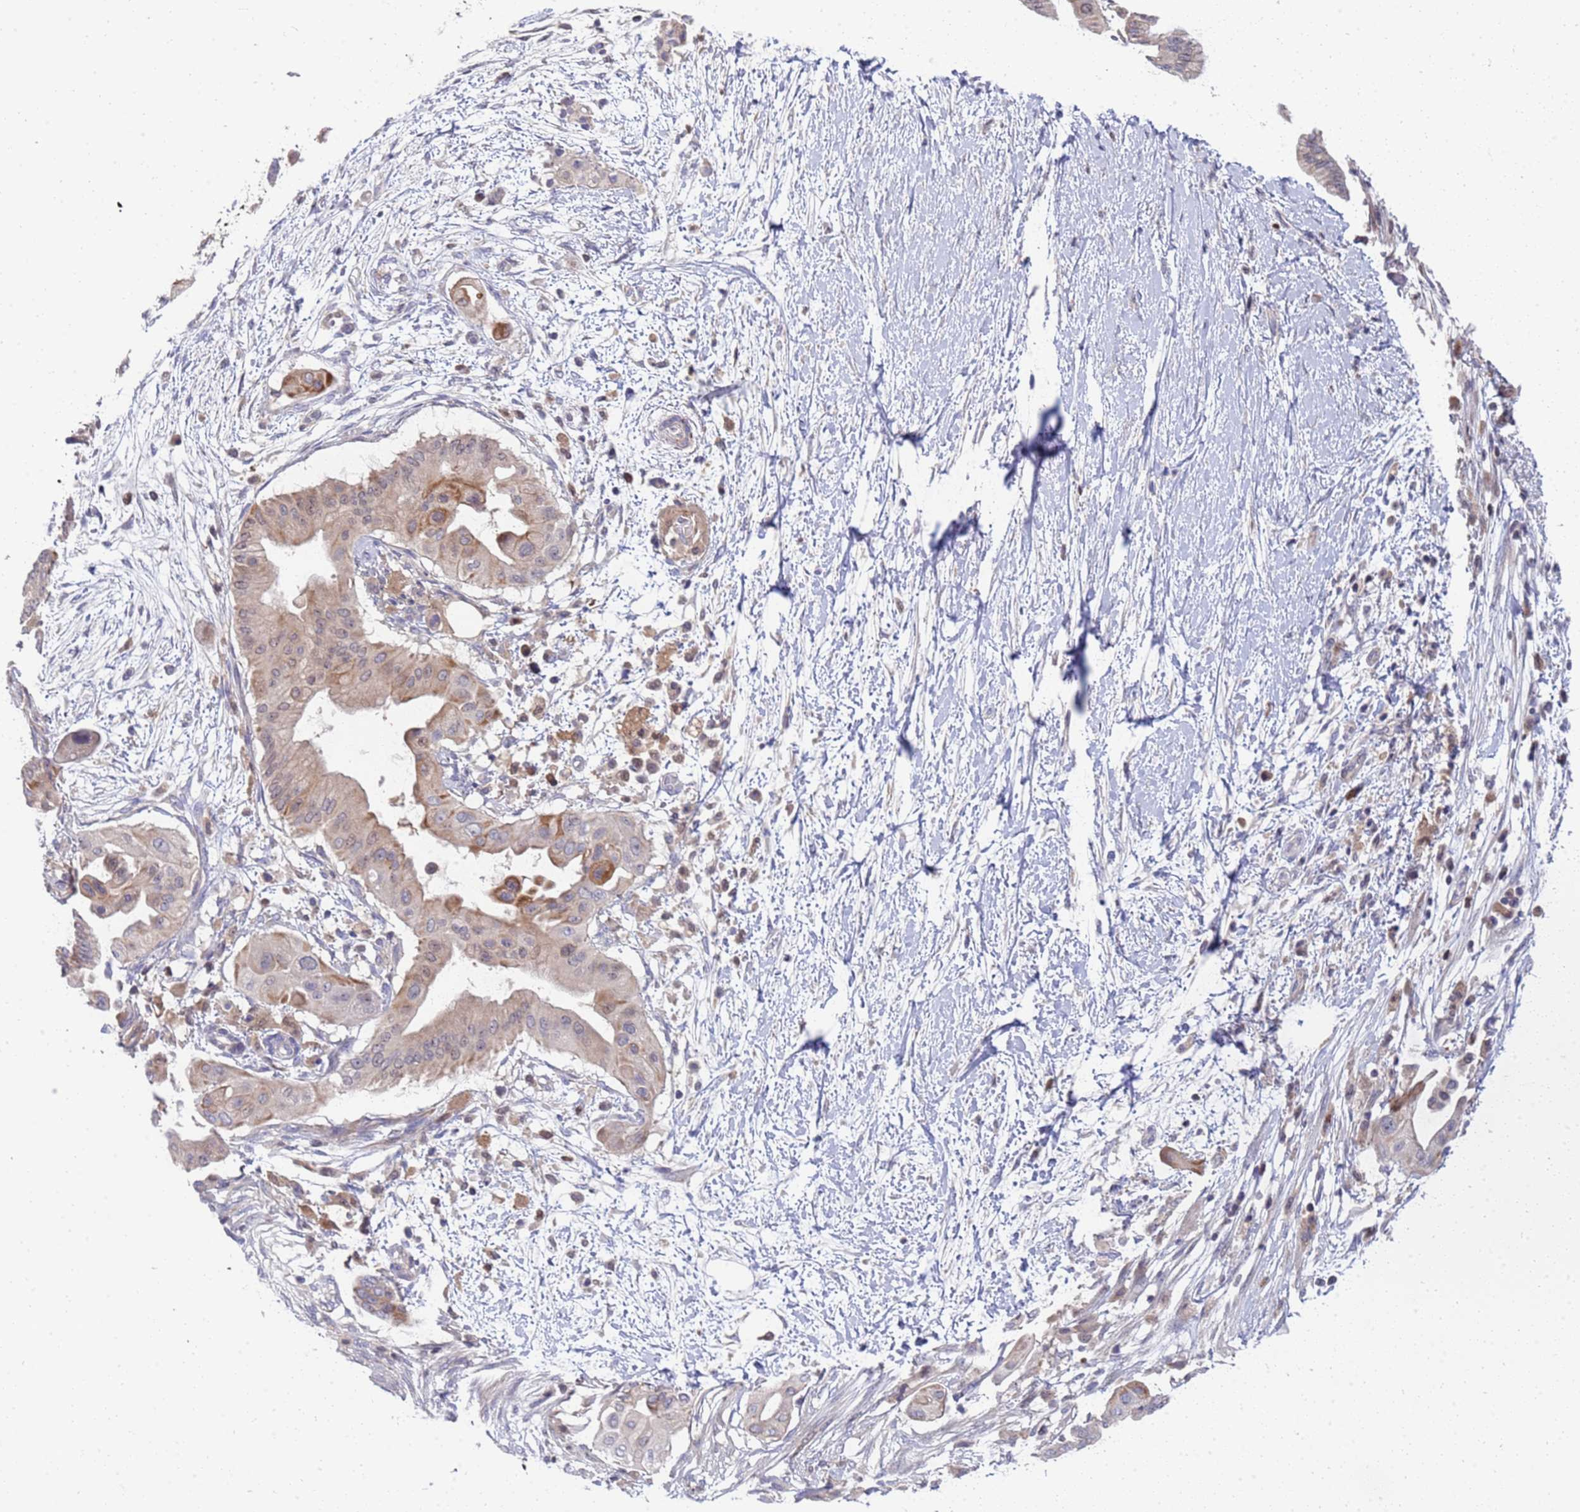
{"staining": {"intensity": "weak", "quantity": "25%-75%", "location": "cytoplasmic/membranous"}, "tissue": "pancreatic cancer", "cell_type": "Tumor cells", "image_type": "cancer", "snomed": [{"axis": "morphology", "description": "Adenocarcinoma, NOS"}, {"axis": "topography", "description": "Pancreas"}], "caption": "Immunohistochemistry (IHC) staining of pancreatic cancer, which shows low levels of weak cytoplasmic/membranous positivity in approximately 25%-75% of tumor cells indicating weak cytoplasmic/membranous protein staining. The staining was performed using DAB (brown) for protein detection and nuclei were counterstained in hematoxylin (blue).", "gene": "ENOSF1", "patient": {"sex": "male", "age": 68}}